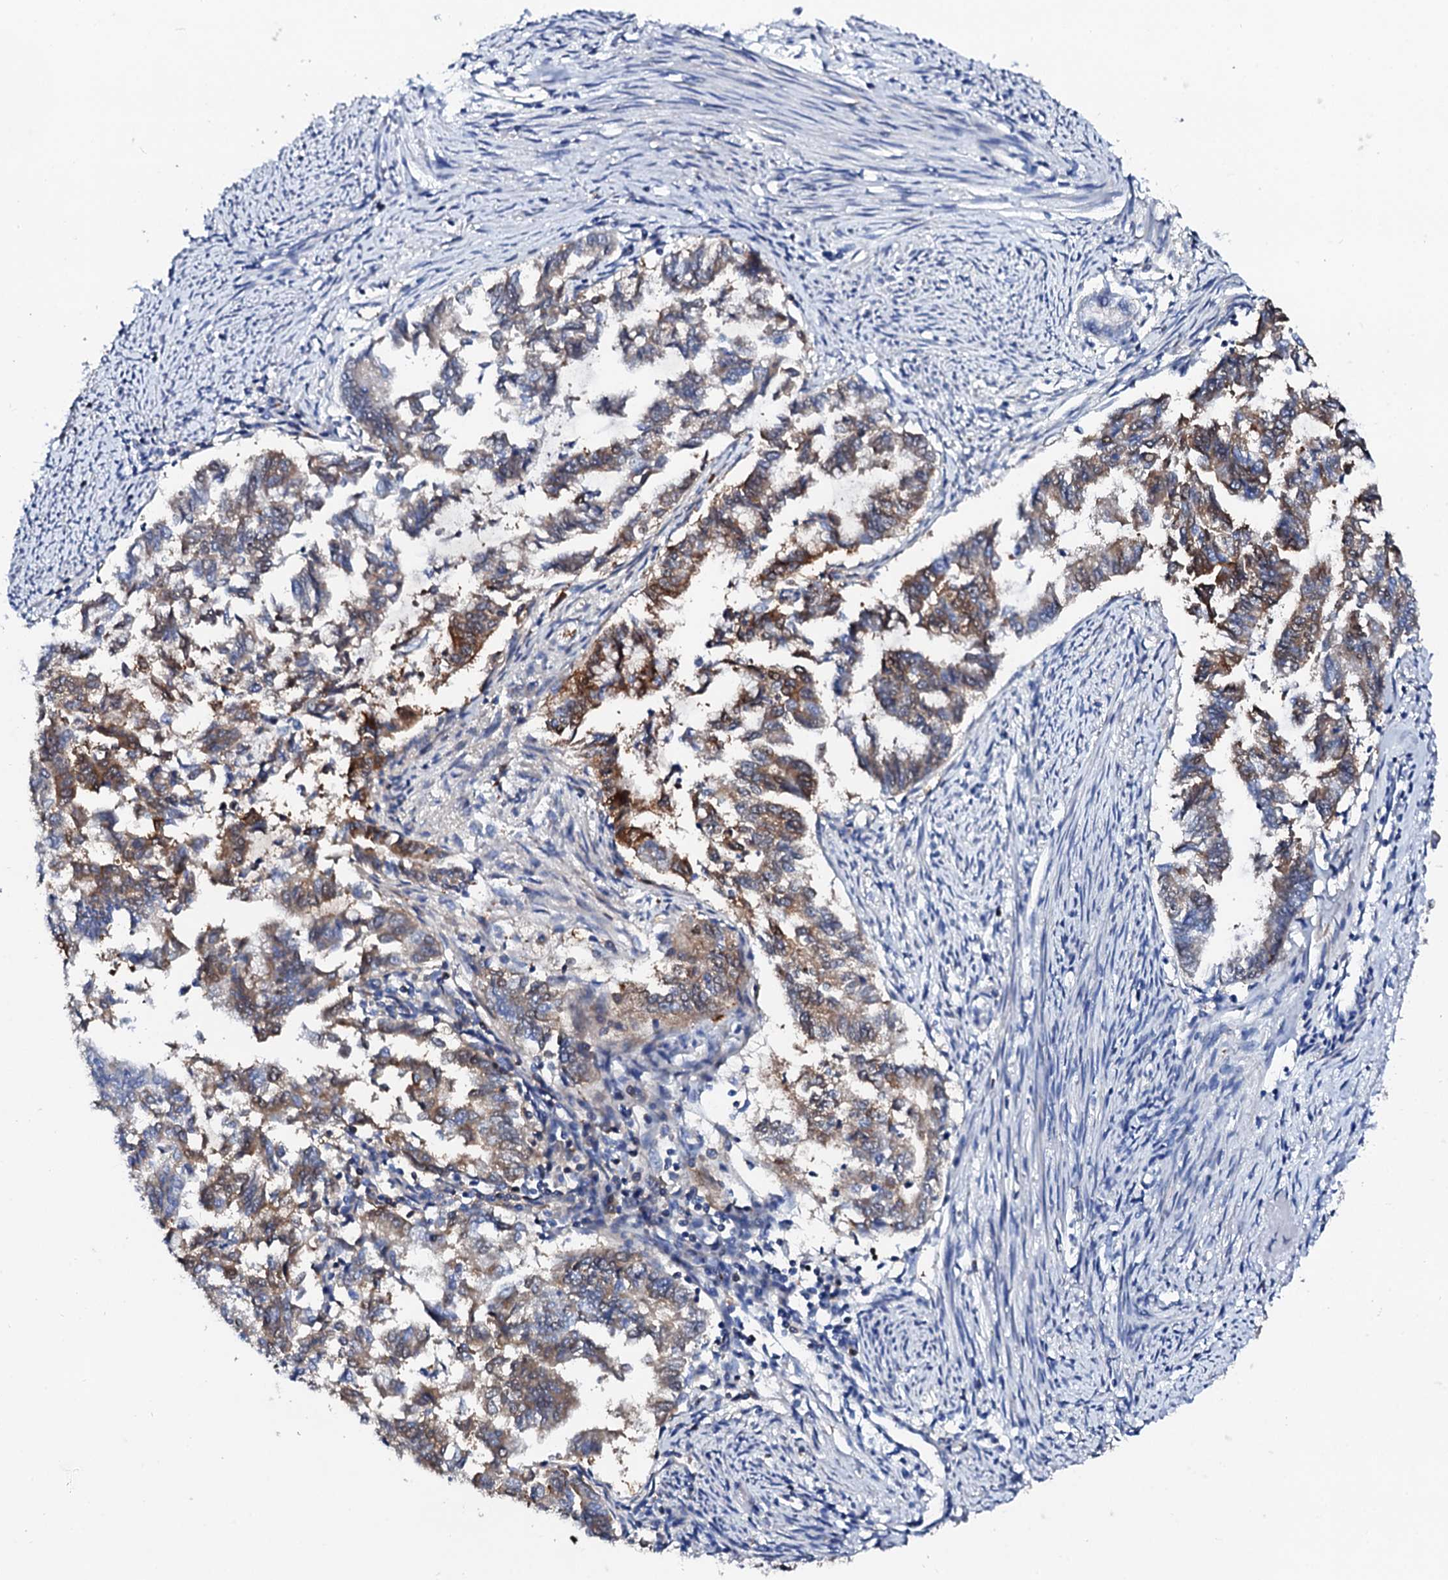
{"staining": {"intensity": "moderate", "quantity": "25%-75%", "location": "cytoplasmic/membranous"}, "tissue": "endometrial cancer", "cell_type": "Tumor cells", "image_type": "cancer", "snomed": [{"axis": "morphology", "description": "Adenocarcinoma, NOS"}, {"axis": "topography", "description": "Endometrium"}], "caption": "Tumor cells exhibit medium levels of moderate cytoplasmic/membranous staining in about 25%-75% of cells in adenocarcinoma (endometrial).", "gene": "GLB1L3", "patient": {"sex": "female", "age": 79}}